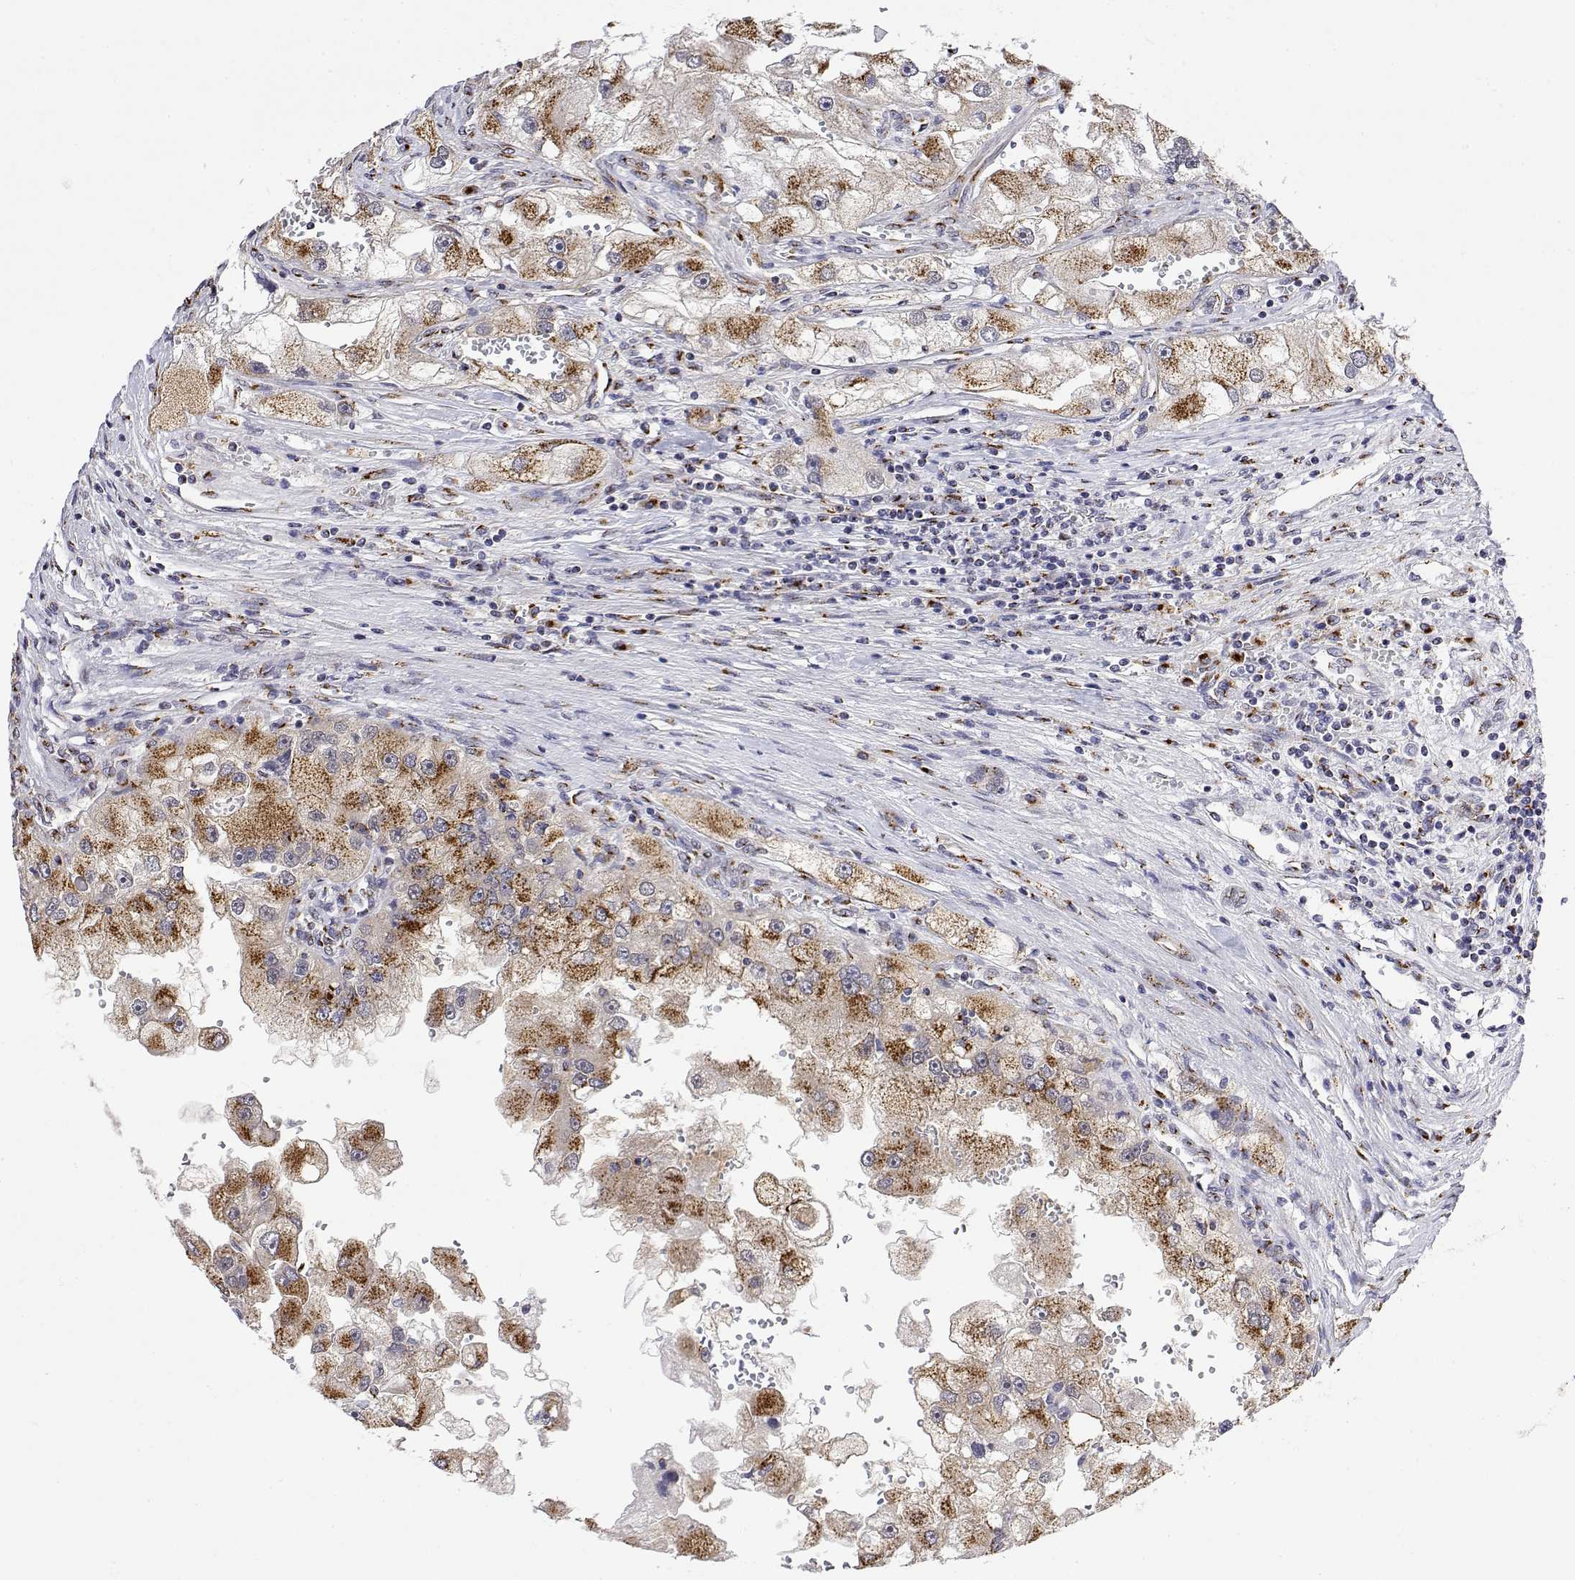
{"staining": {"intensity": "moderate", "quantity": ">75%", "location": "cytoplasmic/membranous"}, "tissue": "renal cancer", "cell_type": "Tumor cells", "image_type": "cancer", "snomed": [{"axis": "morphology", "description": "Adenocarcinoma, NOS"}, {"axis": "topography", "description": "Kidney"}], "caption": "A histopathology image of human renal cancer stained for a protein exhibits moderate cytoplasmic/membranous brown staining in tumor cells.", "gene": "YIPF3", "patient": {"sex": "male", "age": 63}}